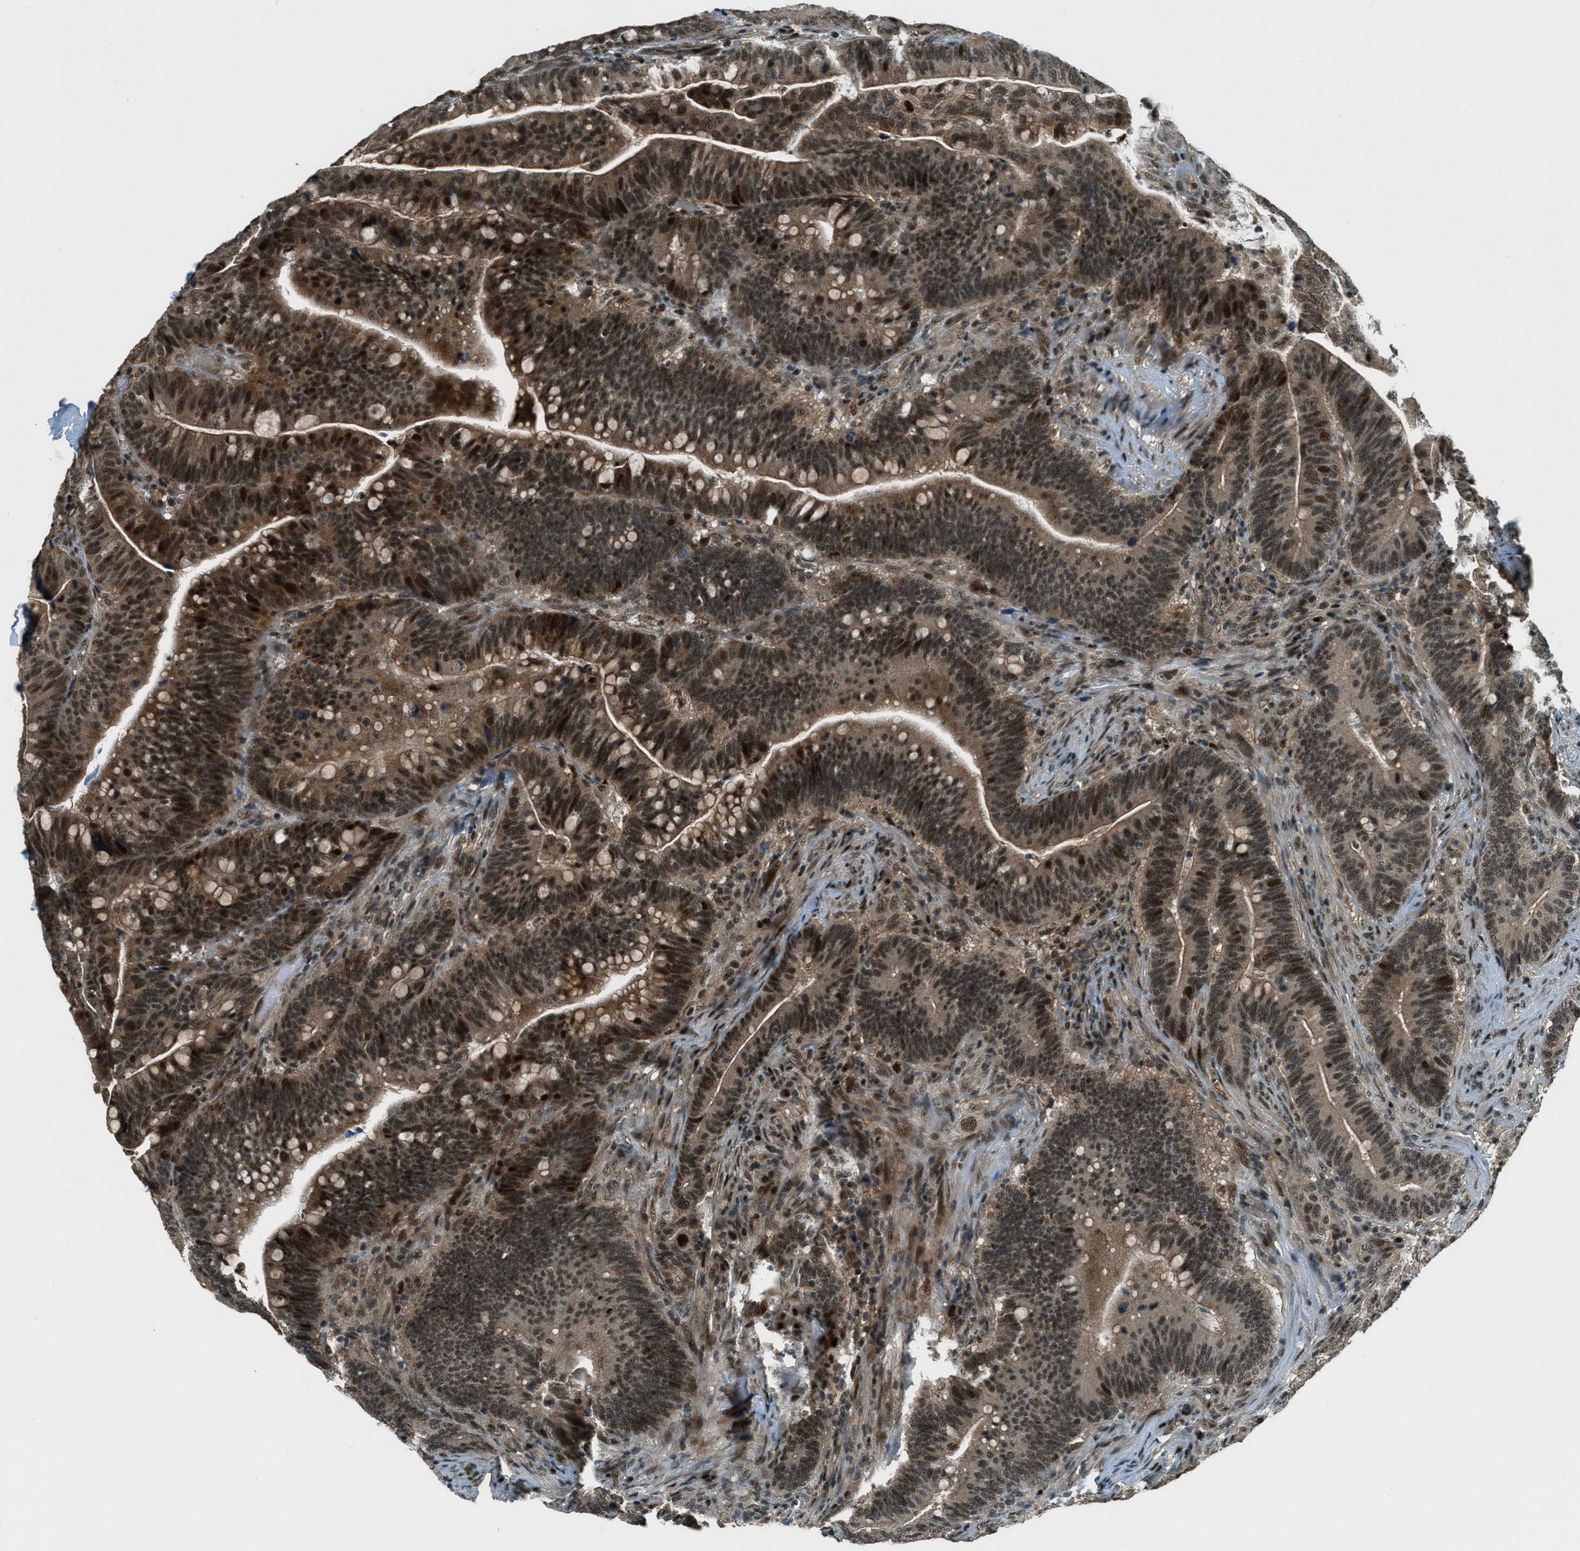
{"staining": {"intensity": "strong", "quantity": ">75%", "location": "cytoplasmic/membranous,nuclear"}, "tissue": "colorectal cancer", "cell_type": "Tumor cells", "image_type": "cancer", "snomed": [{"axis": "morphology", "description": "Normal tissue, NOS"}, {"axis": "morphology", "description": "Adenocarcinoma, NOS"}, {"axis": "topography", "description": "Colon"}], "caption": "Strong cytoplasmic/membranous and nuclear positivity is appreciated in approximately >75% of tumor cells in adenocarcinoma (colorectal). The staining was performed using DAB (3,3'-diaminobenzidine) to visualize the protein expression in brown, while the nuclei were stained in blue with hematoxylin (Magnification: 20x).", "gene": "FOXM1", "patient": {"sex": "female", "age": 66}}